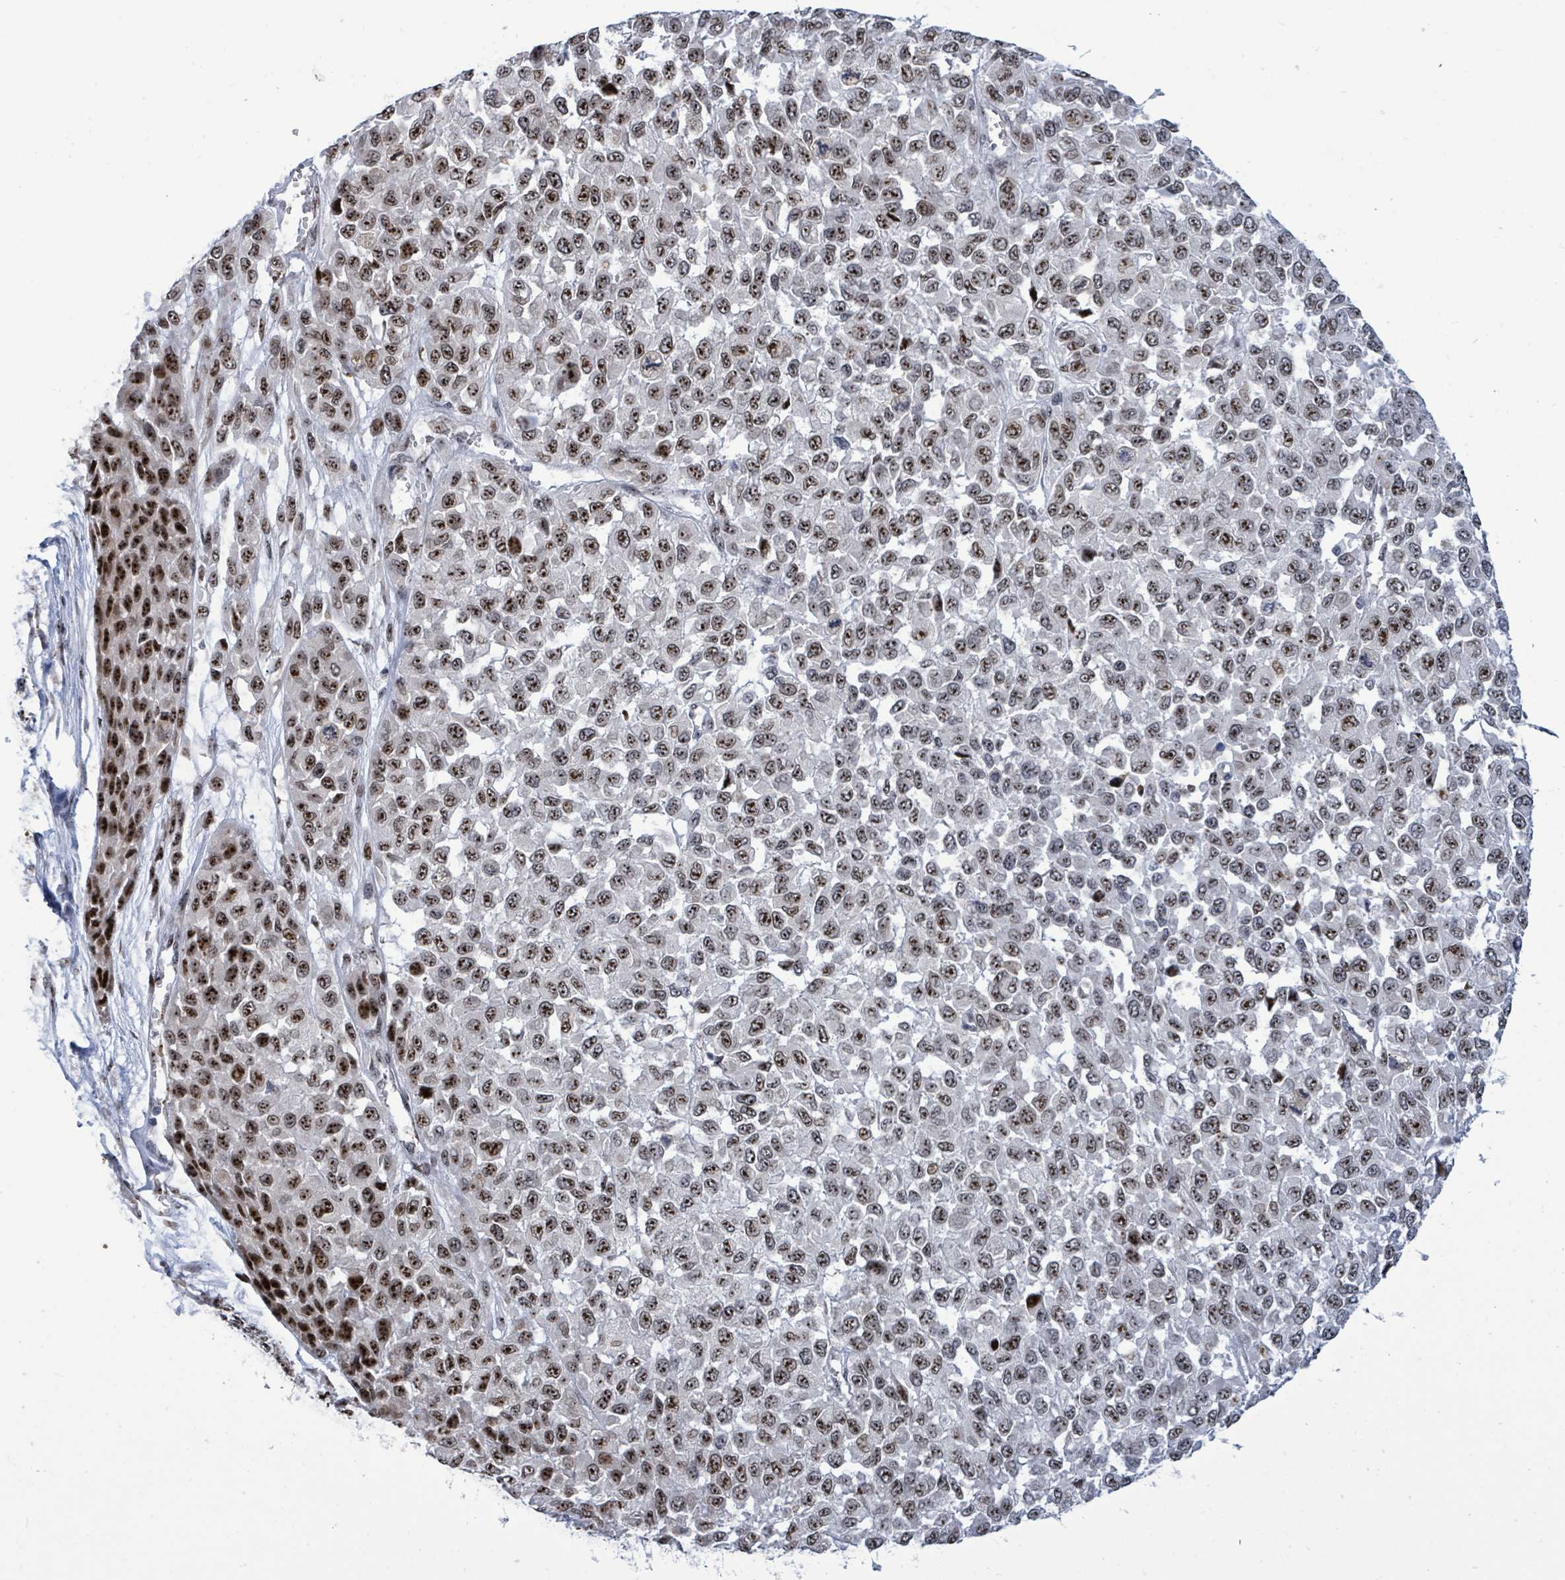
{"staining": {"intensity": "moderate", "quantity": ">75%", "location": "nuclear"}, "tissue": "melanoma", "cell_type": "Tumor cells", "image_type": "cancer", "snomed": [{"axis": "morphology", "description": "Malignant melanoma, NOS"}, {"axis": "topography", "description": "Skin"}], "caption": "DAB (3,3'-diaminobenzidine) immunohistochemical staining of human malignant melanoma reveals moderate nuclear protein positivity in about >75% of tumor cells.", "gene": "RRN3", "patient": {"sex": "male", "age": 62}}